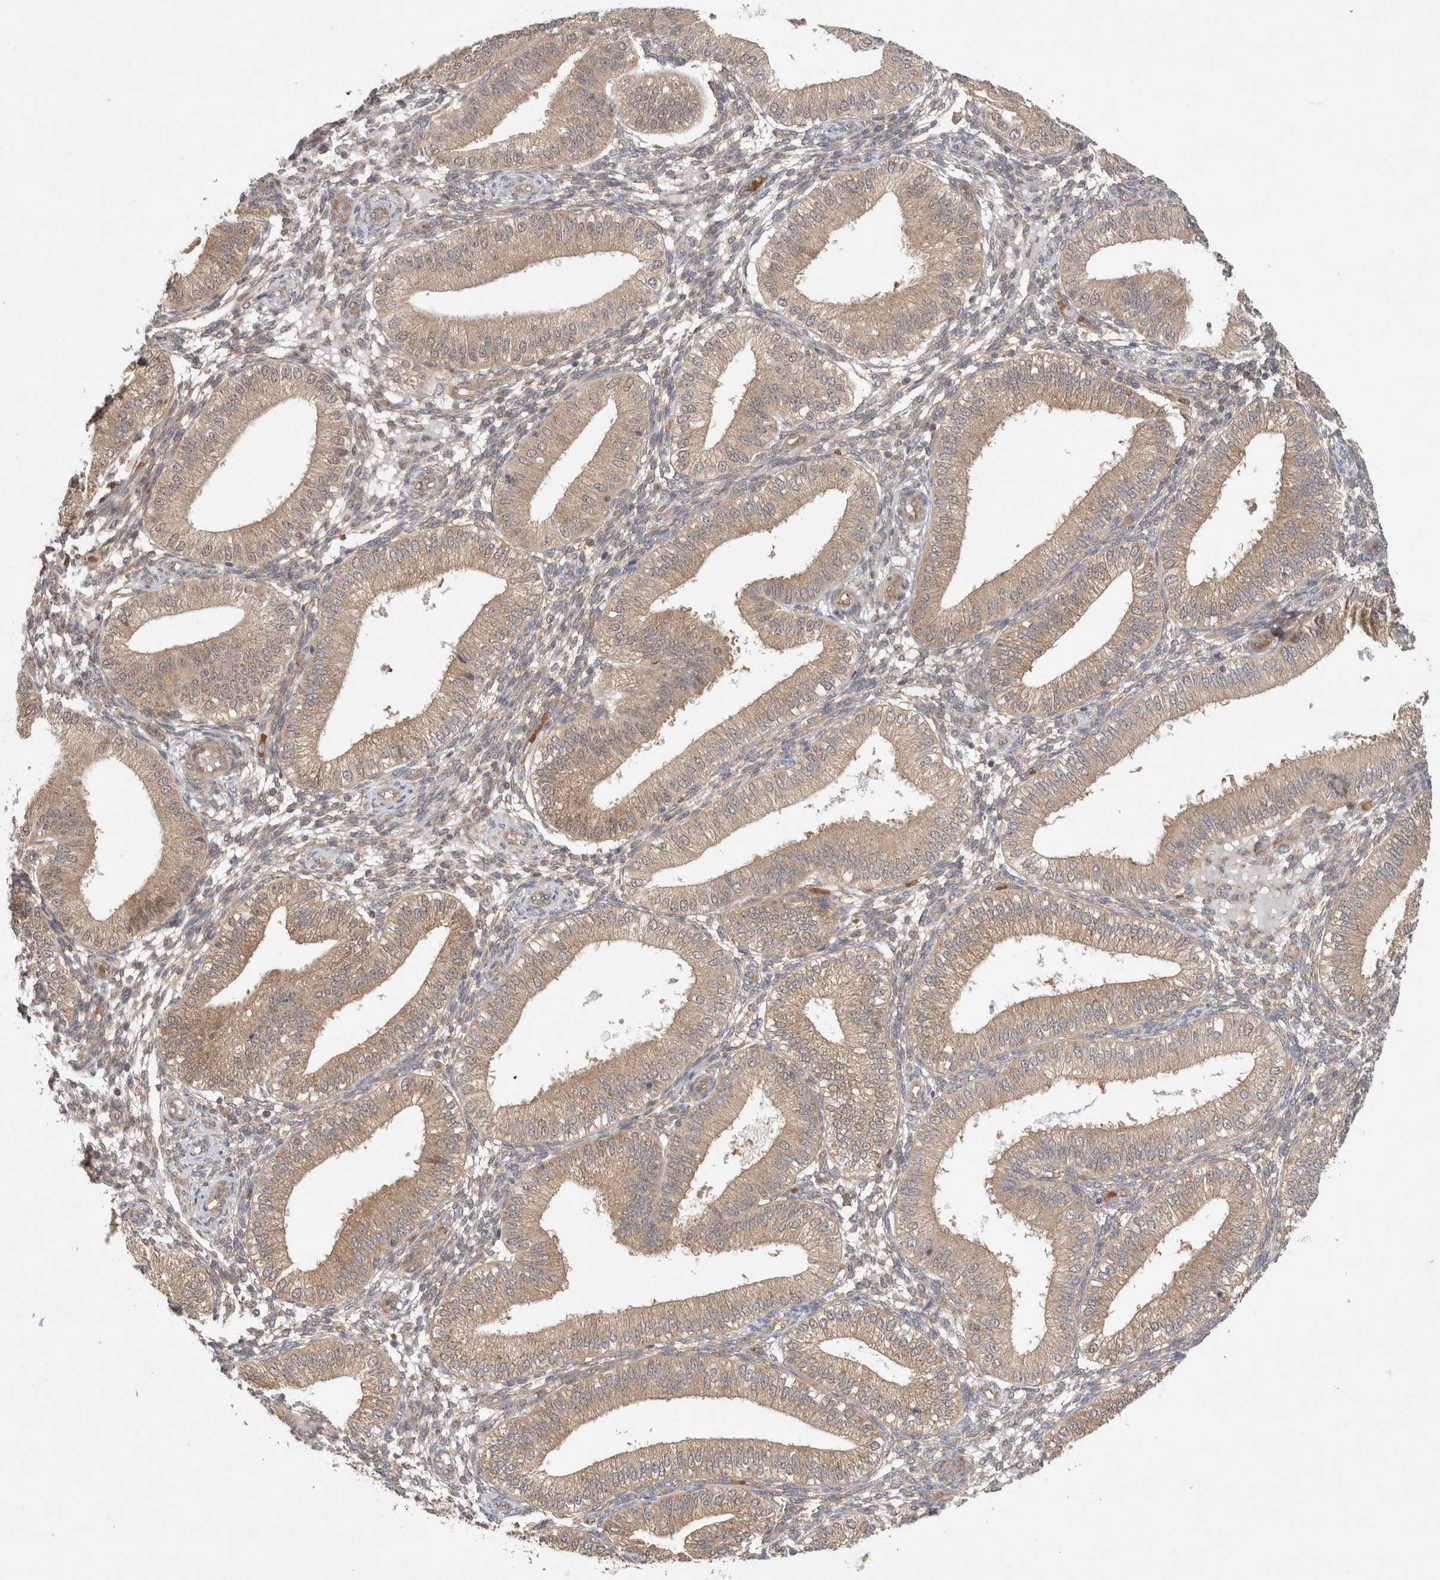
{"staining": {"intensity": "weak", "quantity": "<25%", "location": "cytoplasmic/membranous"}, "tissue": "endometrium", "cell_type": "Cells in endometrial stroma", "image_type": "normal", "snomed": [{"axis": "morphology", "description": "Normal tissue, NOS"}, {"axis": "topography", "description": "Endometrium"}], "caption": "This is a histopathology image of immunohistochemistry staining of unremarkable endometrium, which shows no positivity in cells in endometrial stroma.", "gene": "EIF3E", "patient": {"sex": "female", "age": 39}}